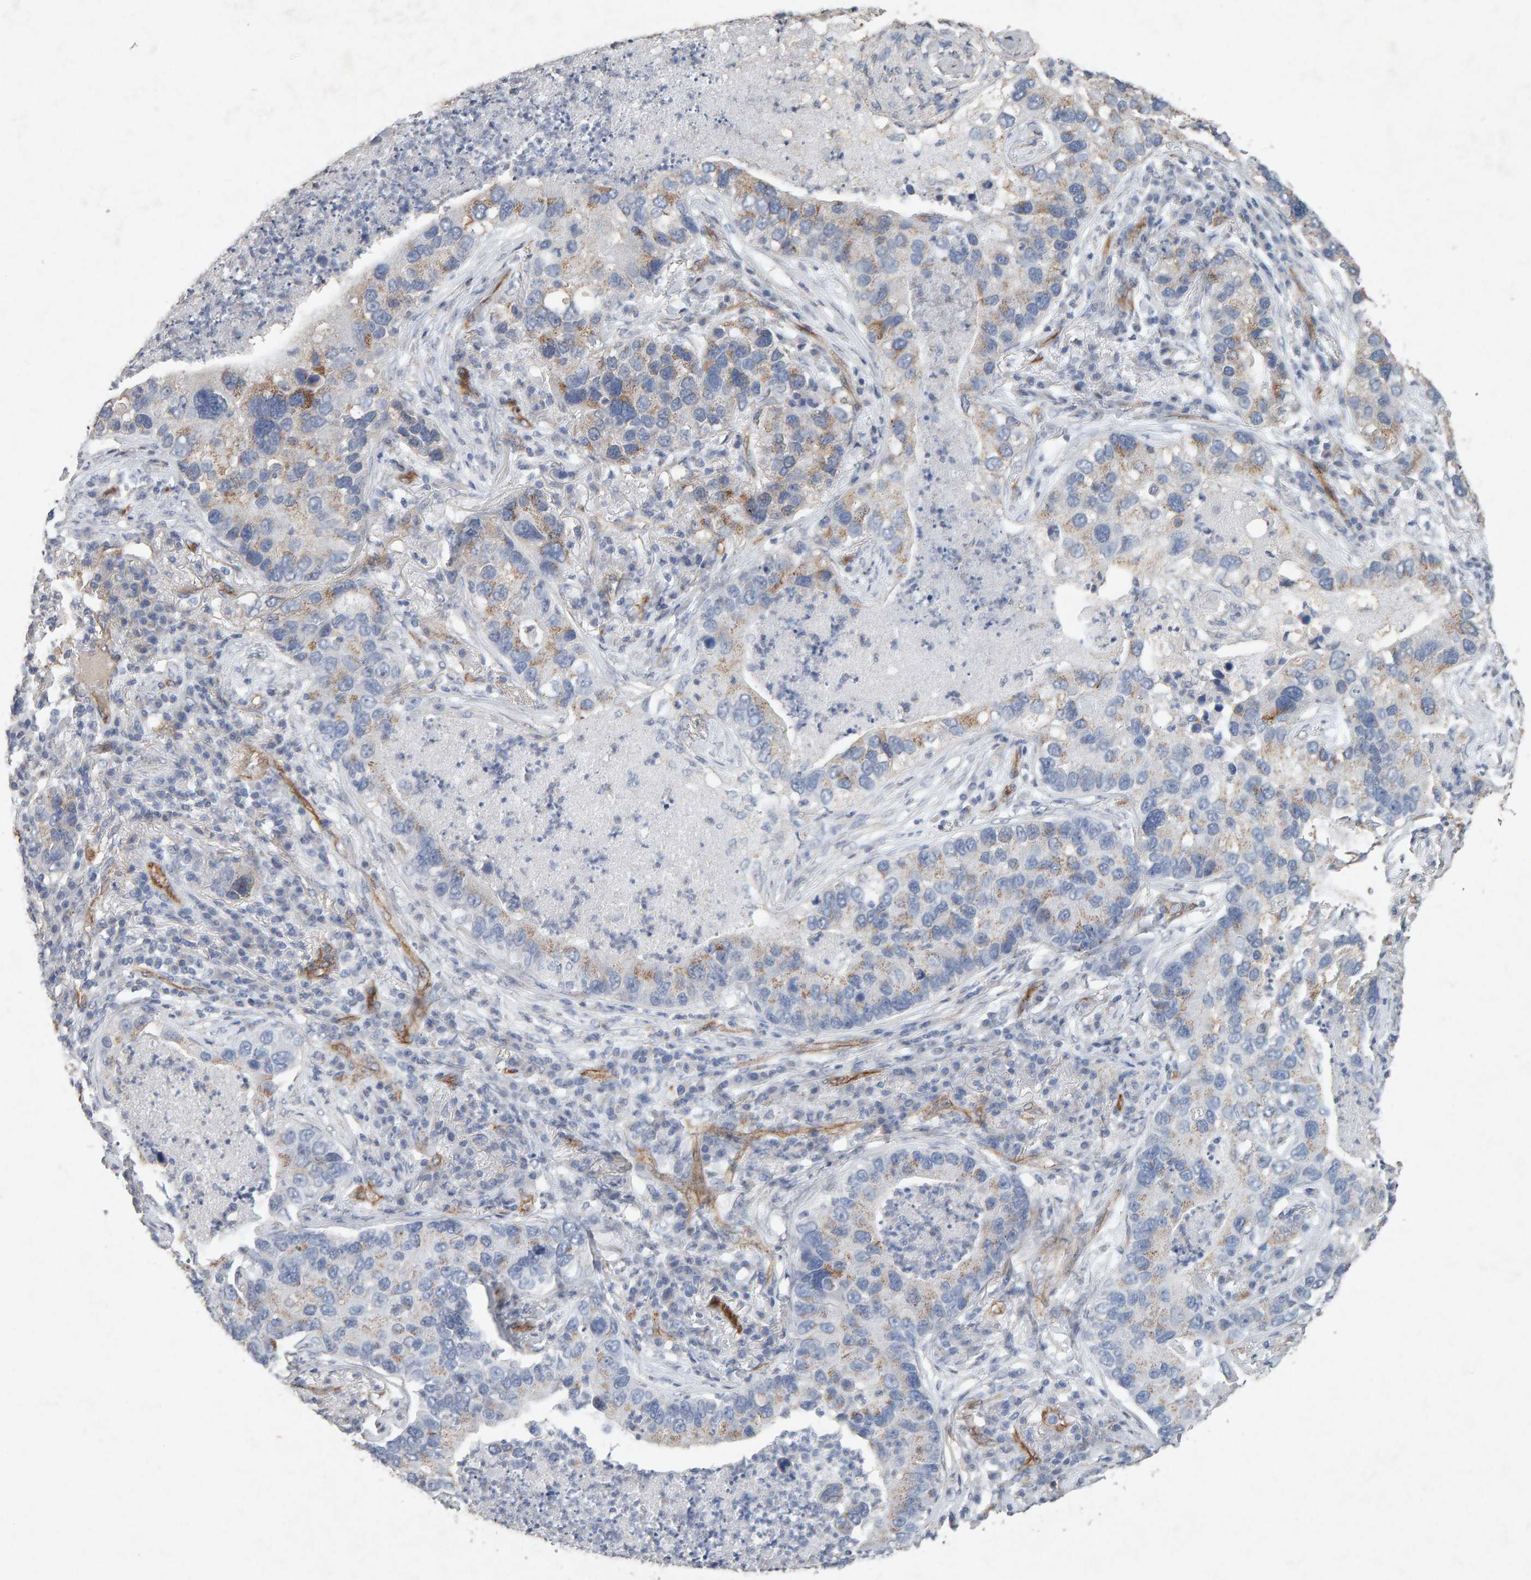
{"staining": {"intensity": "weak", "quantity": "25%-75%", "location": "cytoplasmic/membranous"}, "tissue": "lung cancer", "cell_type": "Tumor cells", "image_type": "cancer", "snomed": [{"axis": "morphology", "description": "Normal tissue, NOS"}, {"axis": "morphology", "description": "Adenocarcinoma, NOS"}, {"axis": "topography", "description": "Bronchus"}, {"axis": "topography", "description": "Lung"}], "caption": "Brown immunohistochemical staining in lung cancer (adenocarcinoma) demonstrates weak cytoplasmic/membranous positivity in about 25%-75% of tumor cells.", "gene": "PTPRM", "patient": {"sex": "male", "age": 54}}